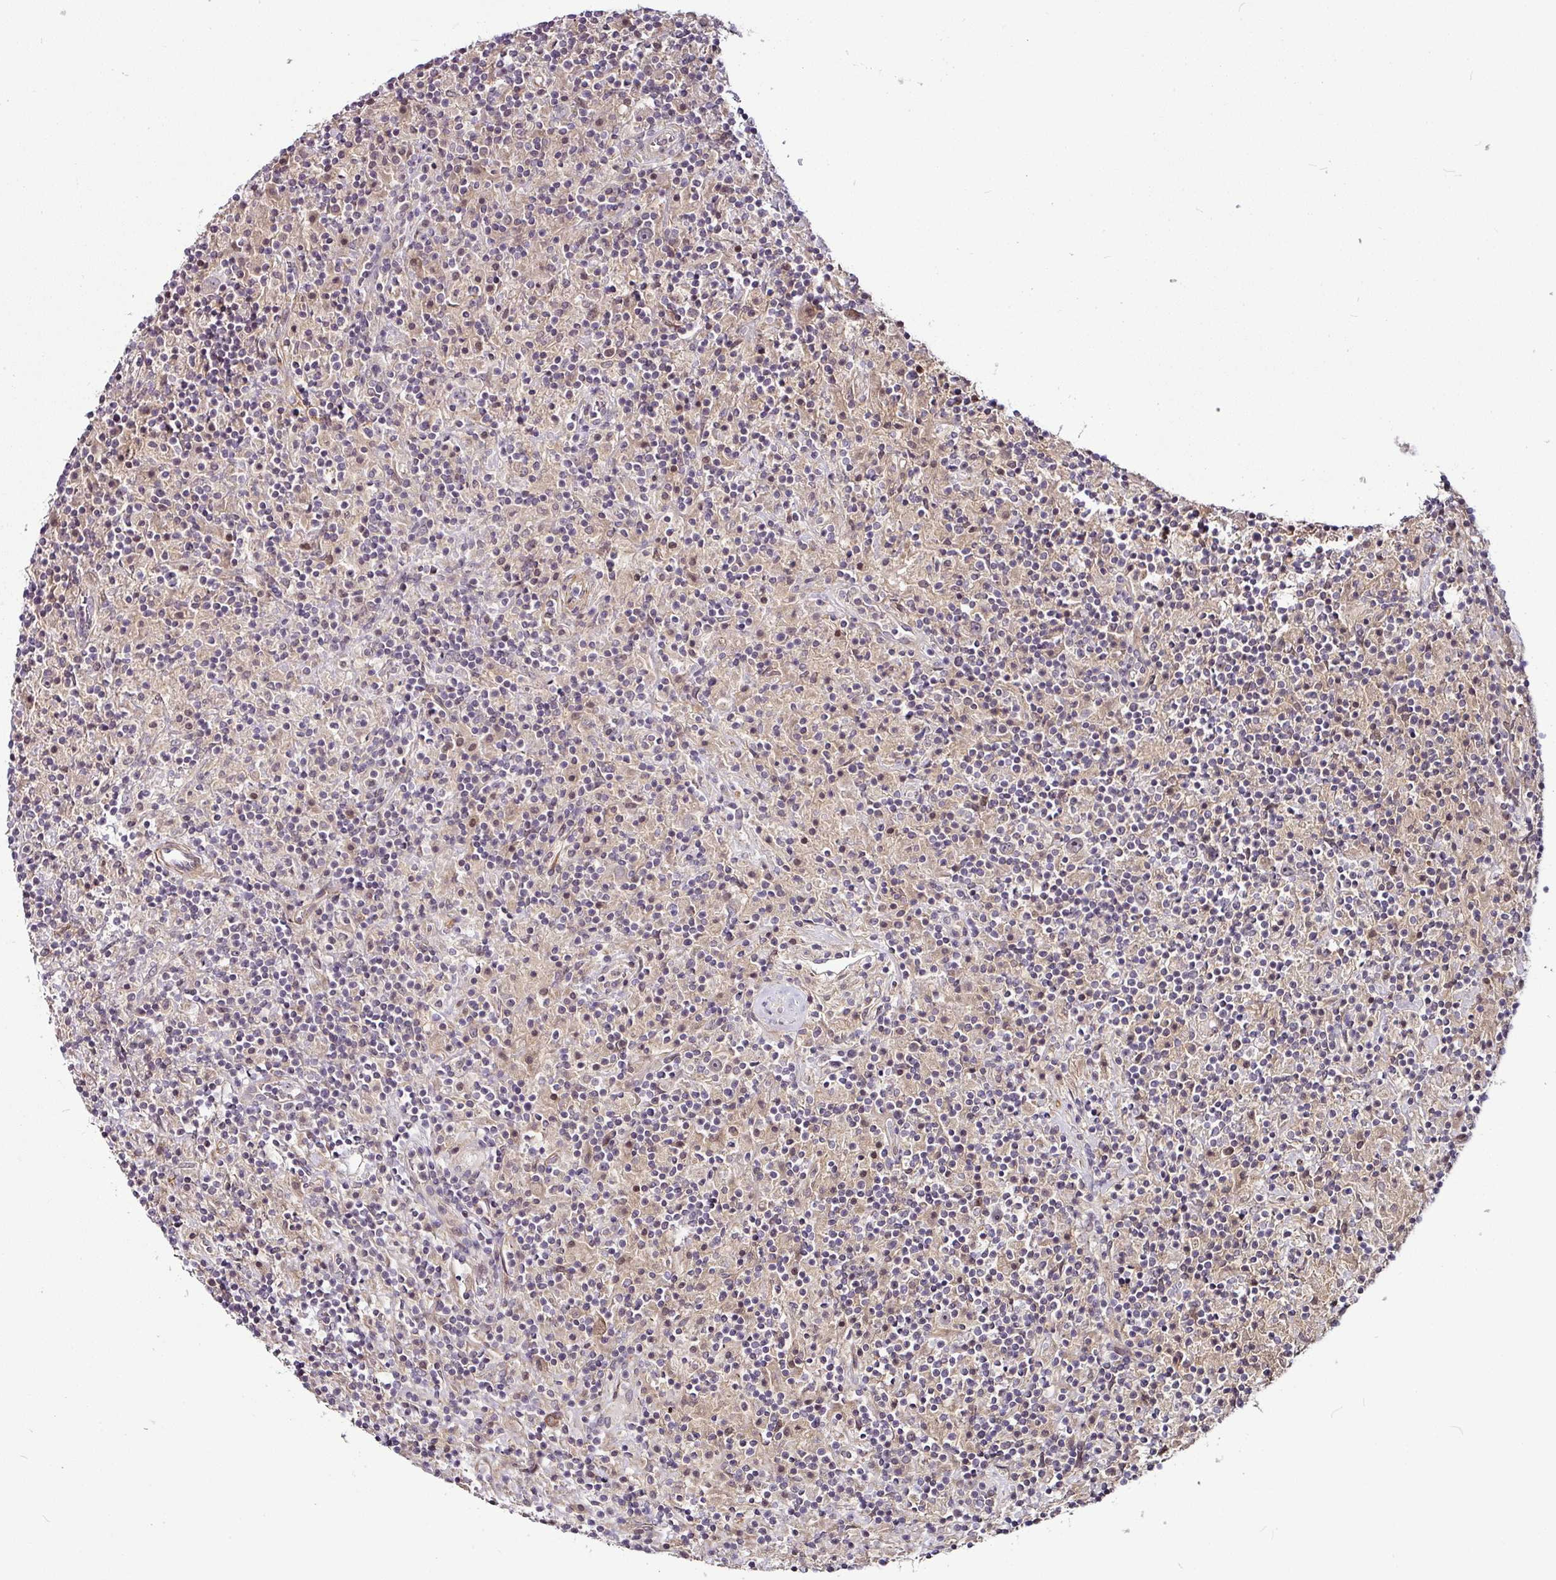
{"staining": {"intensity": "negative", "quantity": "none", "location": "none"}, "tissue": "lymphoma", "cell_type": "Tumor cells", "image_type": "cancer", "snomed": [{"axis": "morphology", "description": "Hodgkin's disease, NOS"}, {"axis": "topography", "description": "Lymph node"}], "caption": "This histopathology image is of Hodgkin's disease stained with immunohistochemistry to label a protein in brown with the nuclei are counter-stained blue. There is no staining in tumor cells. (DAB immunohistochemistry (IHC) visualized using brightfield microscopy, high magnification).", "gene": "DCAF13", "patient": {"sex": "male", "age": 70}}